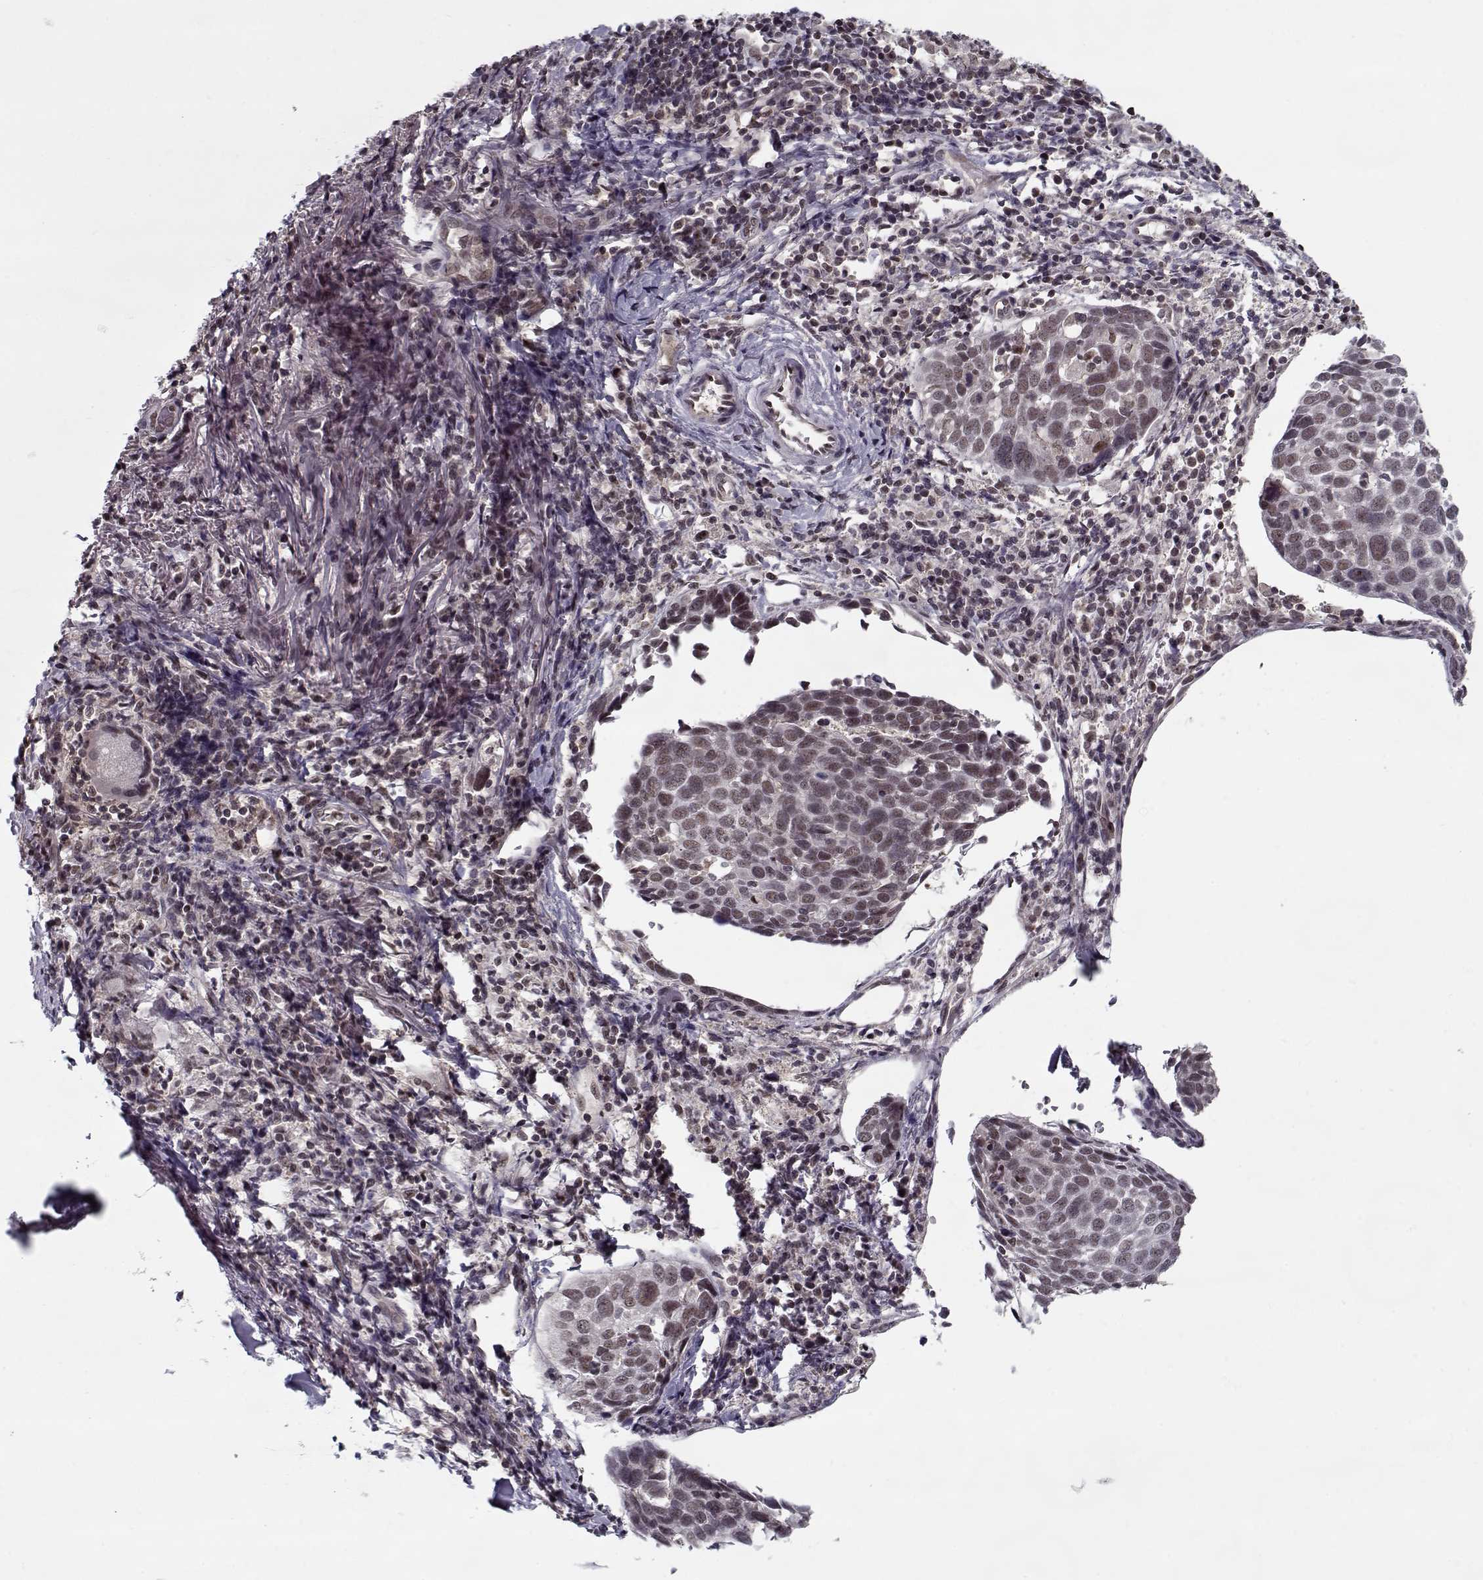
{"staining": {"intensity": "weak", "quantity": ">75%", "location": "nuclear"}, "tissue": "lung cancer", "cell_type": "Tumor cells", "image_type": "cancer", "snomed": [{"axis": "morphology", "description": "Squamous cell carcinoma, NOS"}, {"axis": "topography", "description": "Lung"}], "caption": "Immunohistochemical staining of squamous cell carcinoma (lung) demonstrates weak nuclear protein positivity in about >75% of tumor cells.", "gene": "TESPA1", "patient": {"sex": "male", "age": 57}}